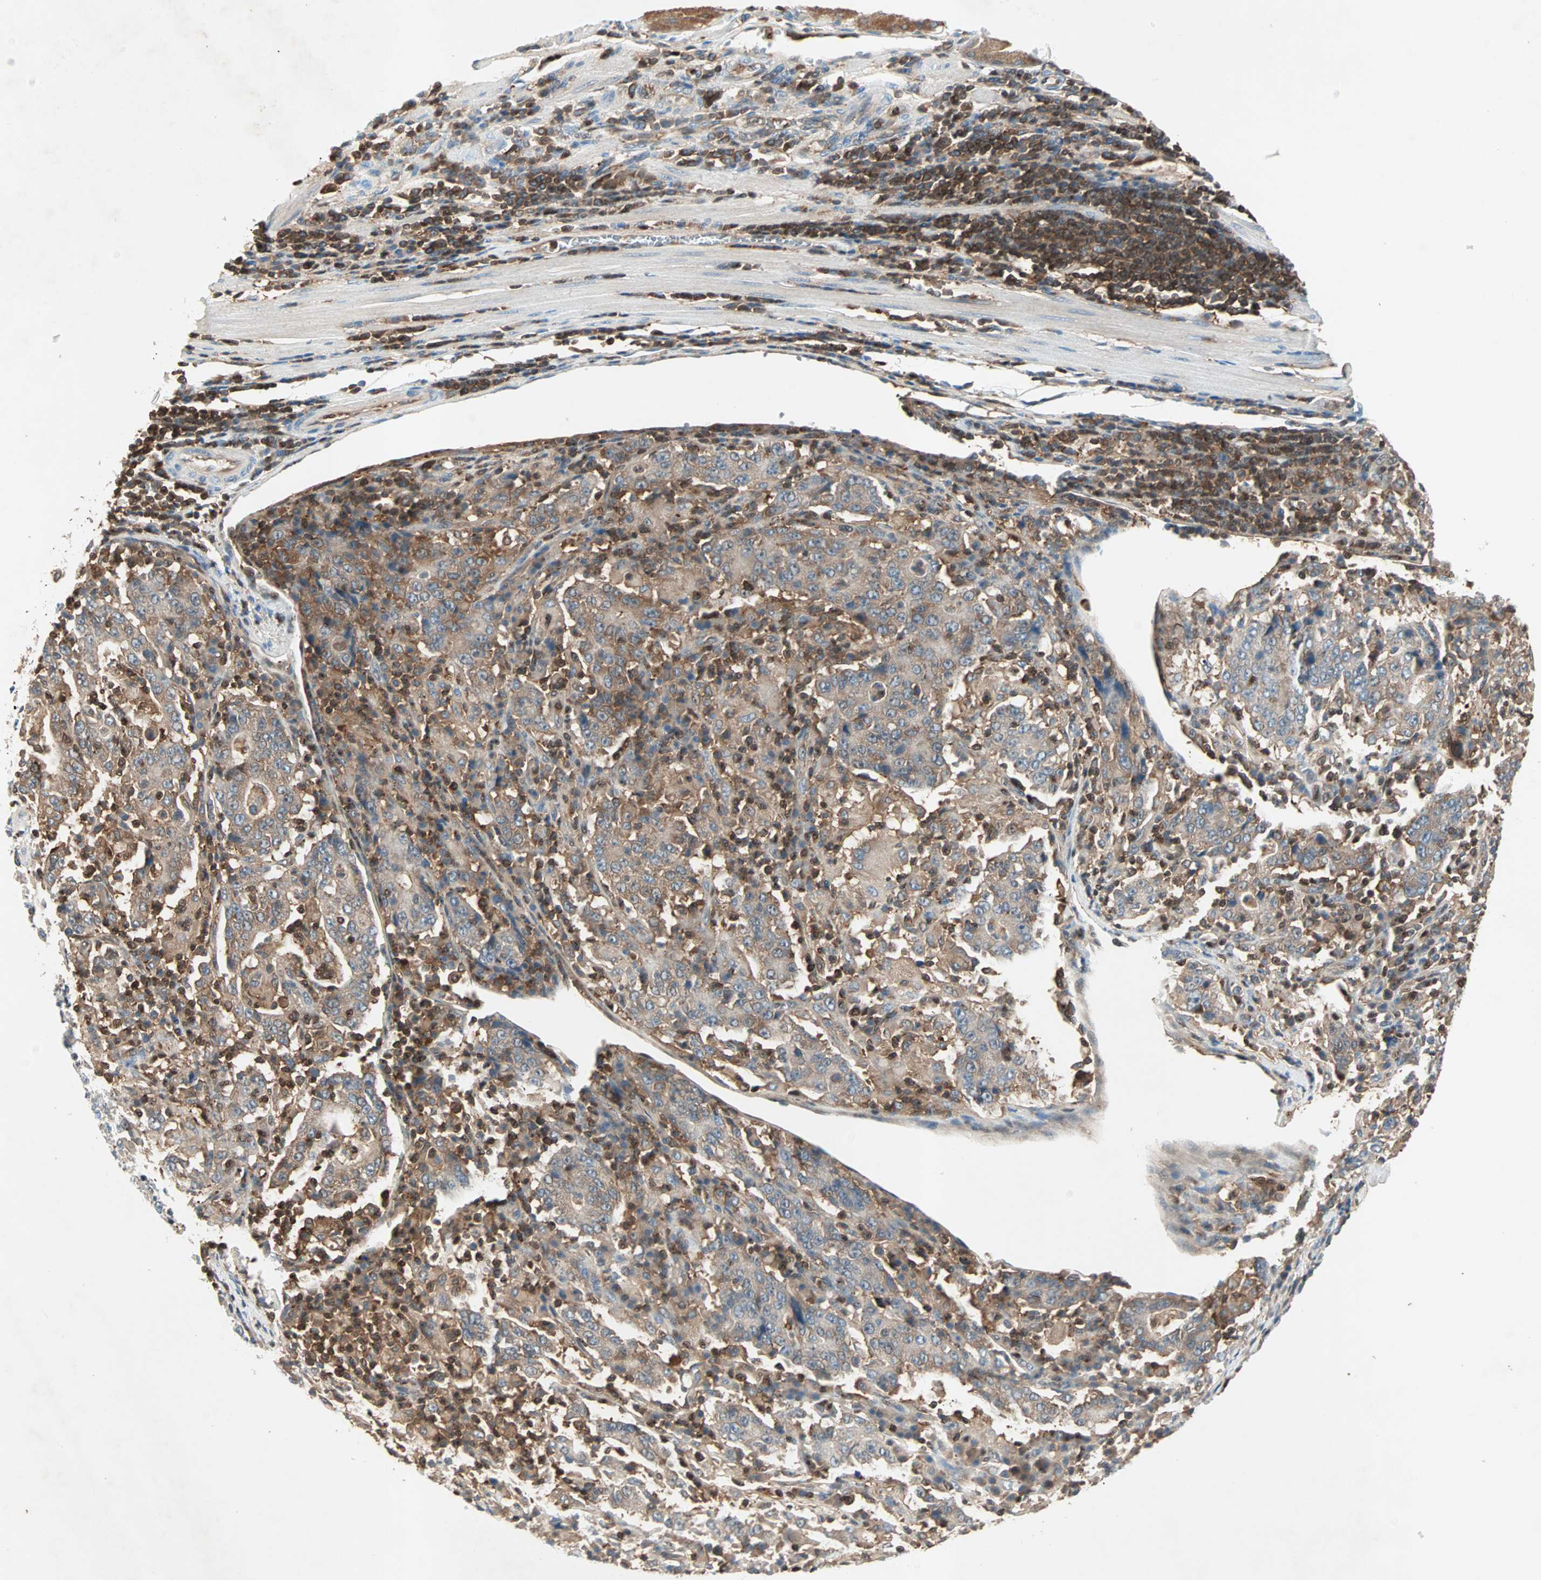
{"staining": {"intensity": "moderate", "quantity": ">75%", "location": "cytoplasmic/membranous"}, "tissue": "stomach cancer", "cell_type": "Tumor cells", "image_type": "cancer", "snomed": [{"axis": "morphology", "description": "Normal tissue, NOS"}, {"axis": "morphology", "description": "Adenocarcinoma, NOS"}, {"axis": "topography", "description": "Stomach, upper"}, {"axis": "topography", "description": "Stomach"}], "caption": "IHC photomicrograph of human adenocarcinoma (stomach) stained for a protein (brown), which demonstrates medium levels of moderate cytoplasmic/membranous staining in approximately >75% of tumor cells.", "gene": "TEC", "patient": {"sex": "male", "age": 59}}